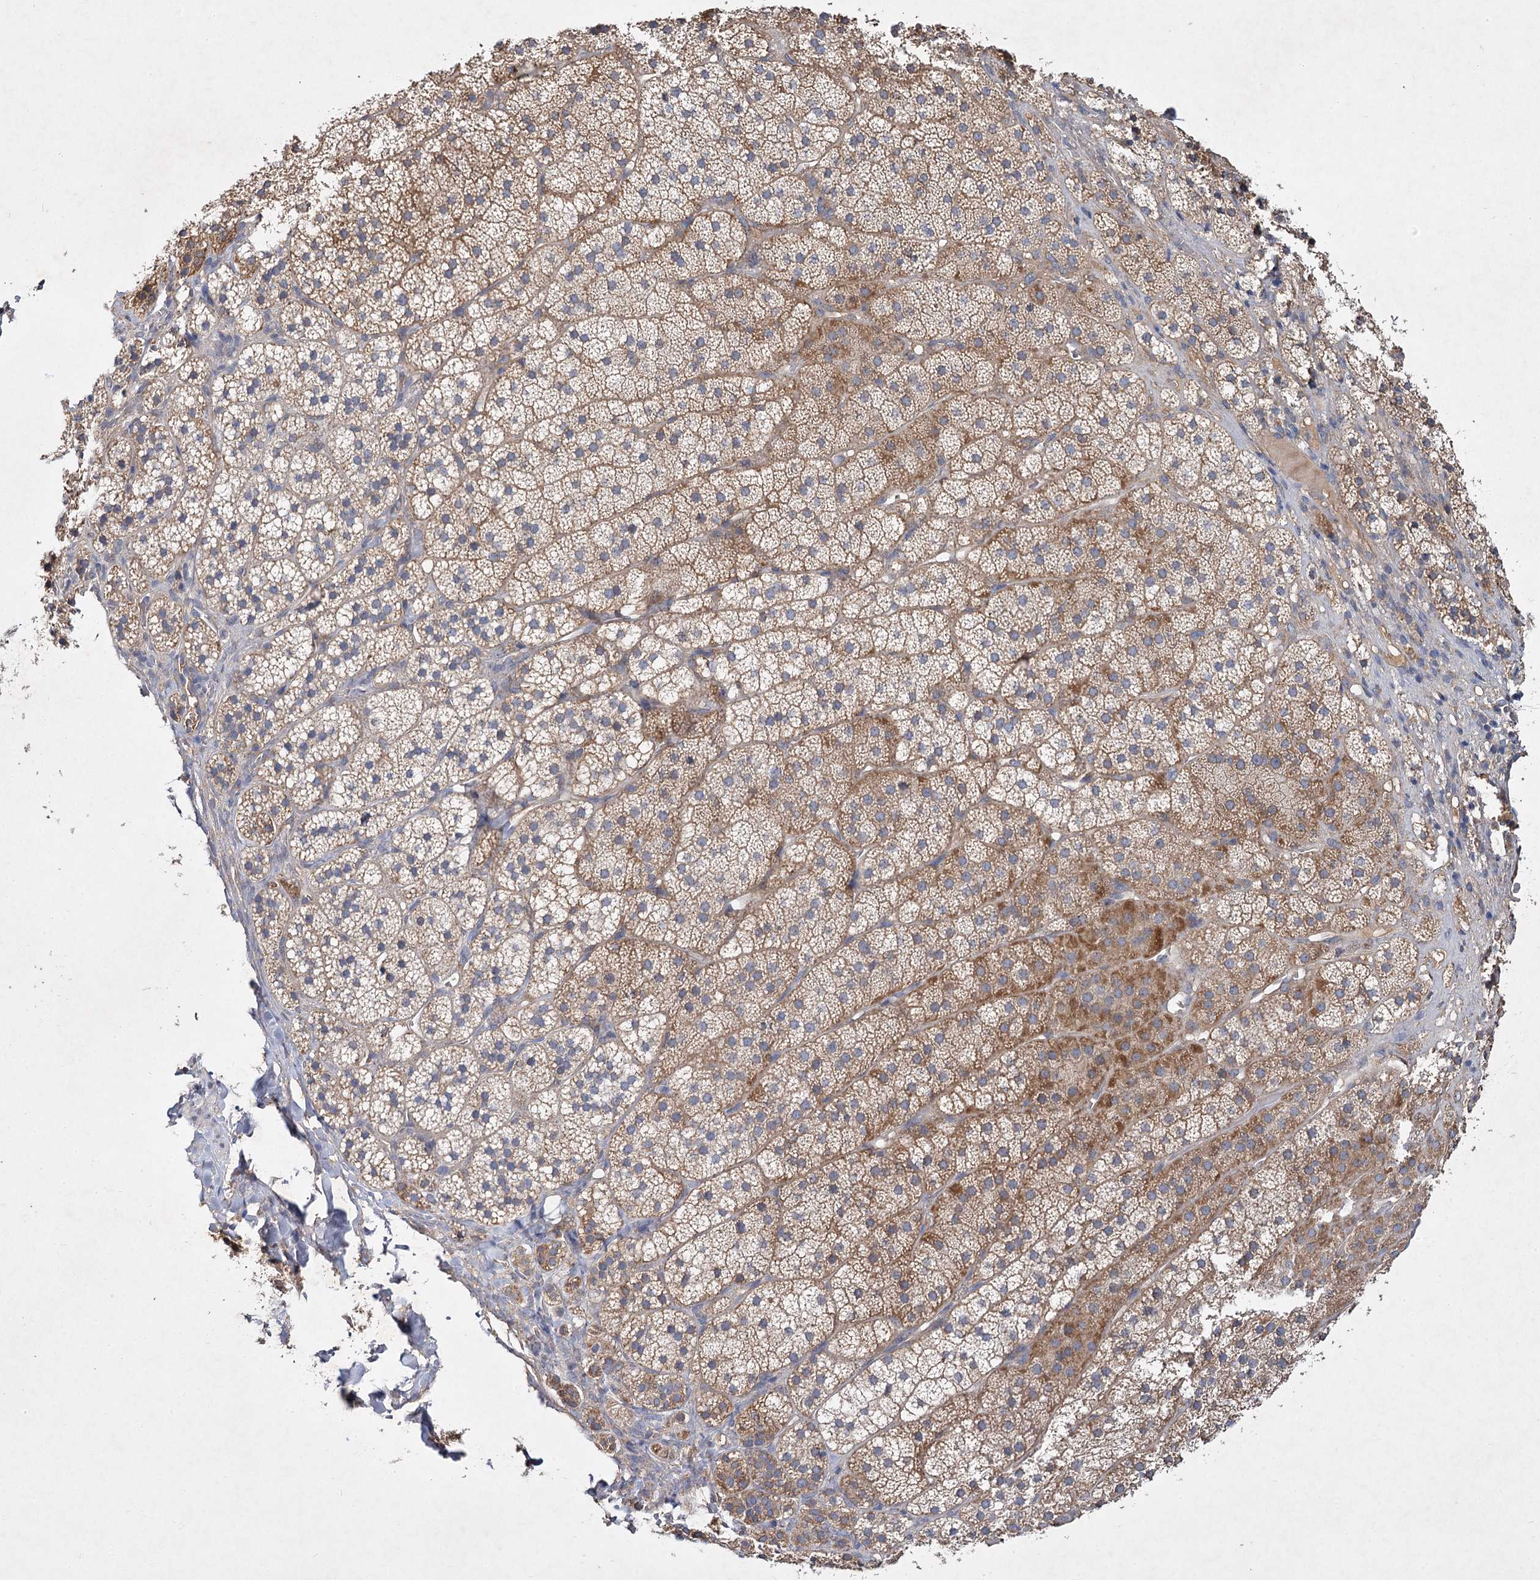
{"staining": {"intensity": "moderate", "quantity": "25%-75%", "location": "cytoplasmic/membranous"}, "tissue": "adrenal gland", "cell_type": "Glandular cells", "image_type": "normal", "snomed": [{"axis": "morphology", "description": "Normal tissue, NOS"}, {"axis": "topography", "description": "Adrenal gland"}], "caption": "Protein staining by immunohistochemistry exhibits moderate cytoplasmic/membranous expression in about 25%-75% of glandular cells in benign adrenal gland.", "gene": "MFN1", "patient": {"sex": "female", "age": 44}}